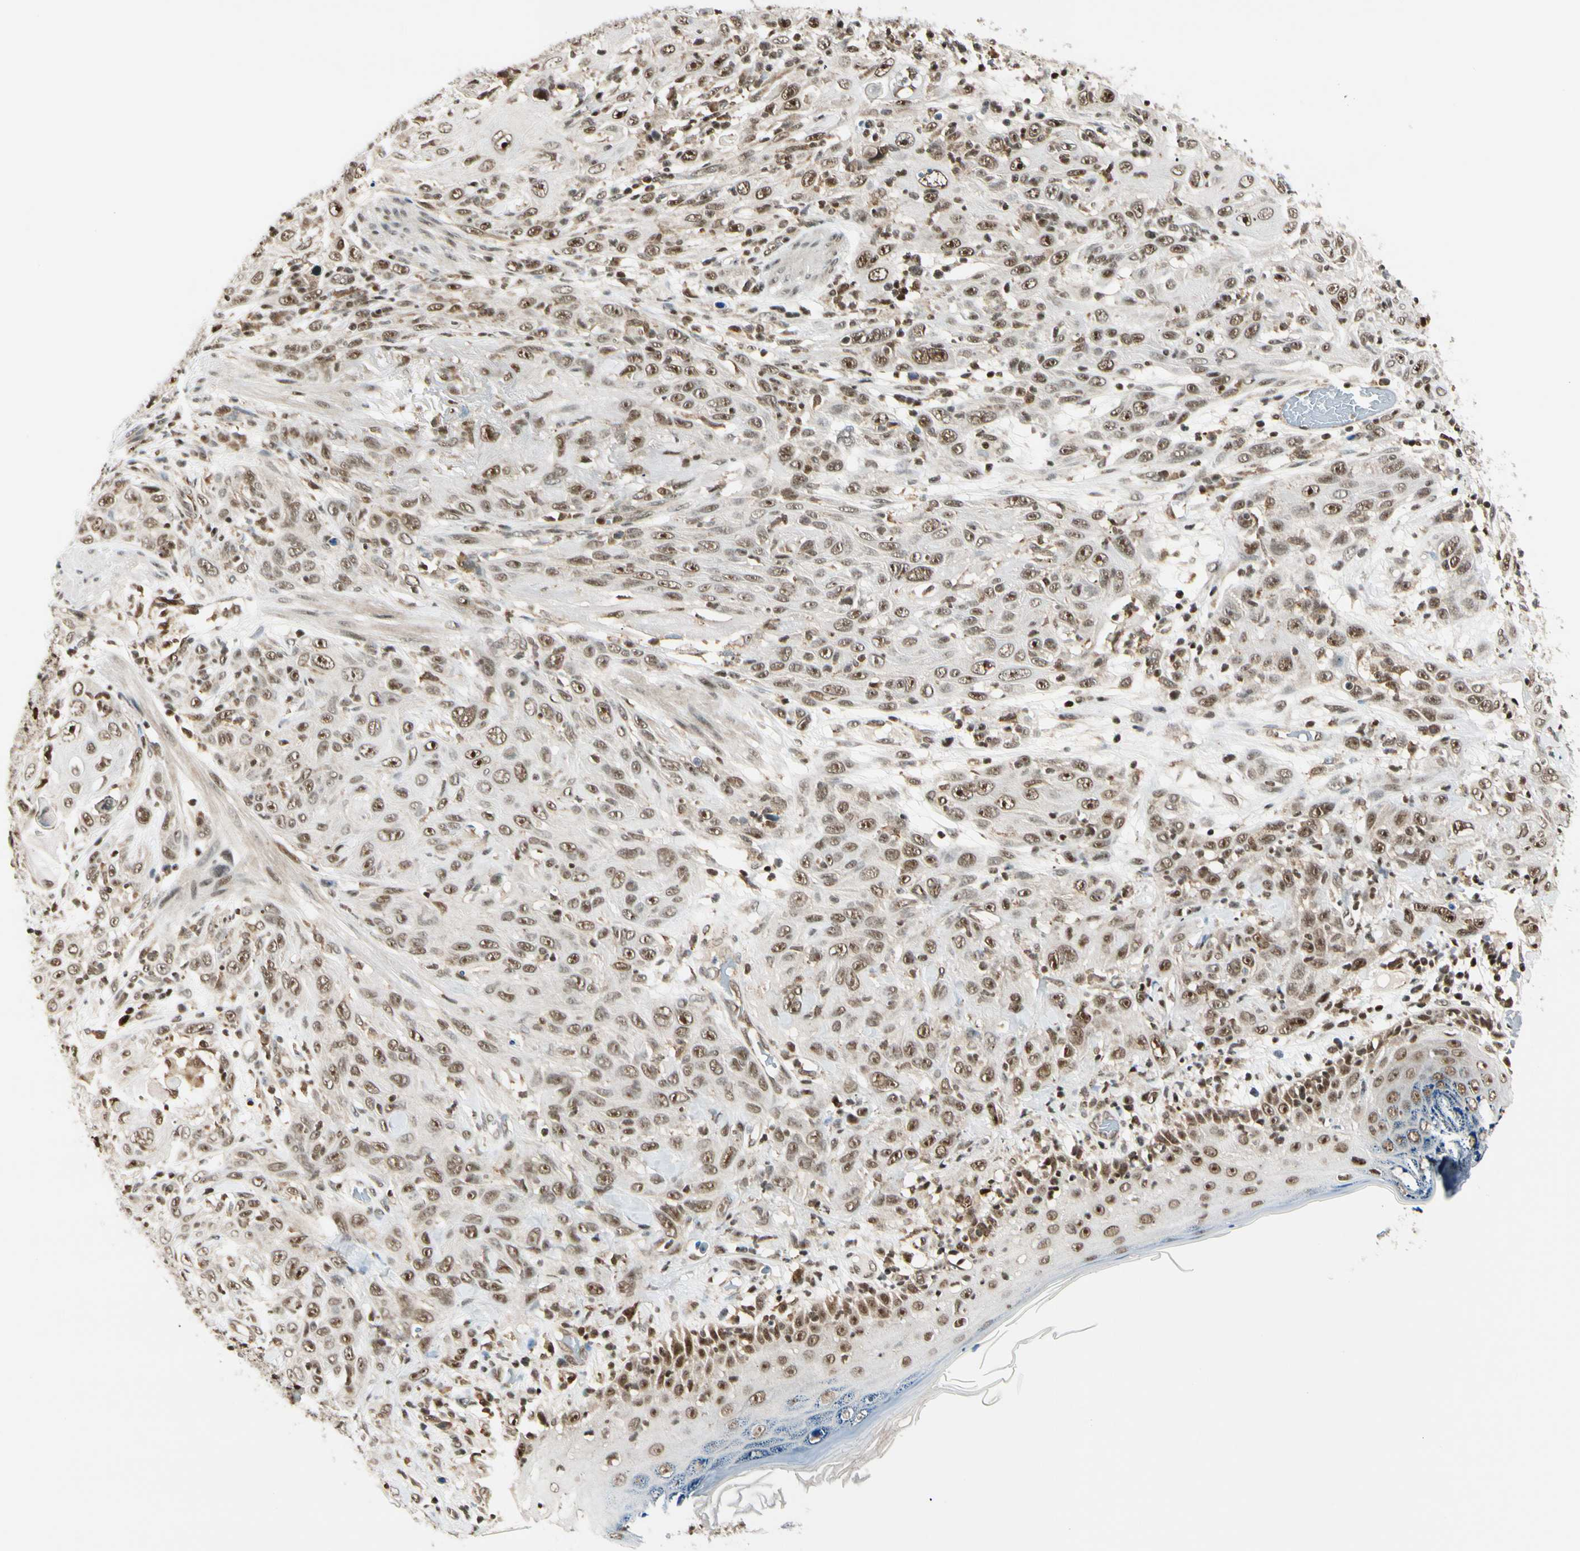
{"staining": {"intensity": "moderate", "quantity": ">75%", "location": "cytoplasmic/membranous,nuclear"}, "tissue": "skin cancer", "cell_type": "Tumor cells", "image_type": "cancer", "snomed": [{"axis": "morphology", "description": "Squamous cell carcinoma, NOS"}, {"axis": "topography", "description": "Skin"}], "caption": "Protein positivity by immunohistochemistry shows moderate cytoplasmic/membranous and nuclear expression in about >75% of tumor cells in skin squamous cell carcinoma.", "gene": "DAXX", "patient": {"sex": "female", "age": 88}}